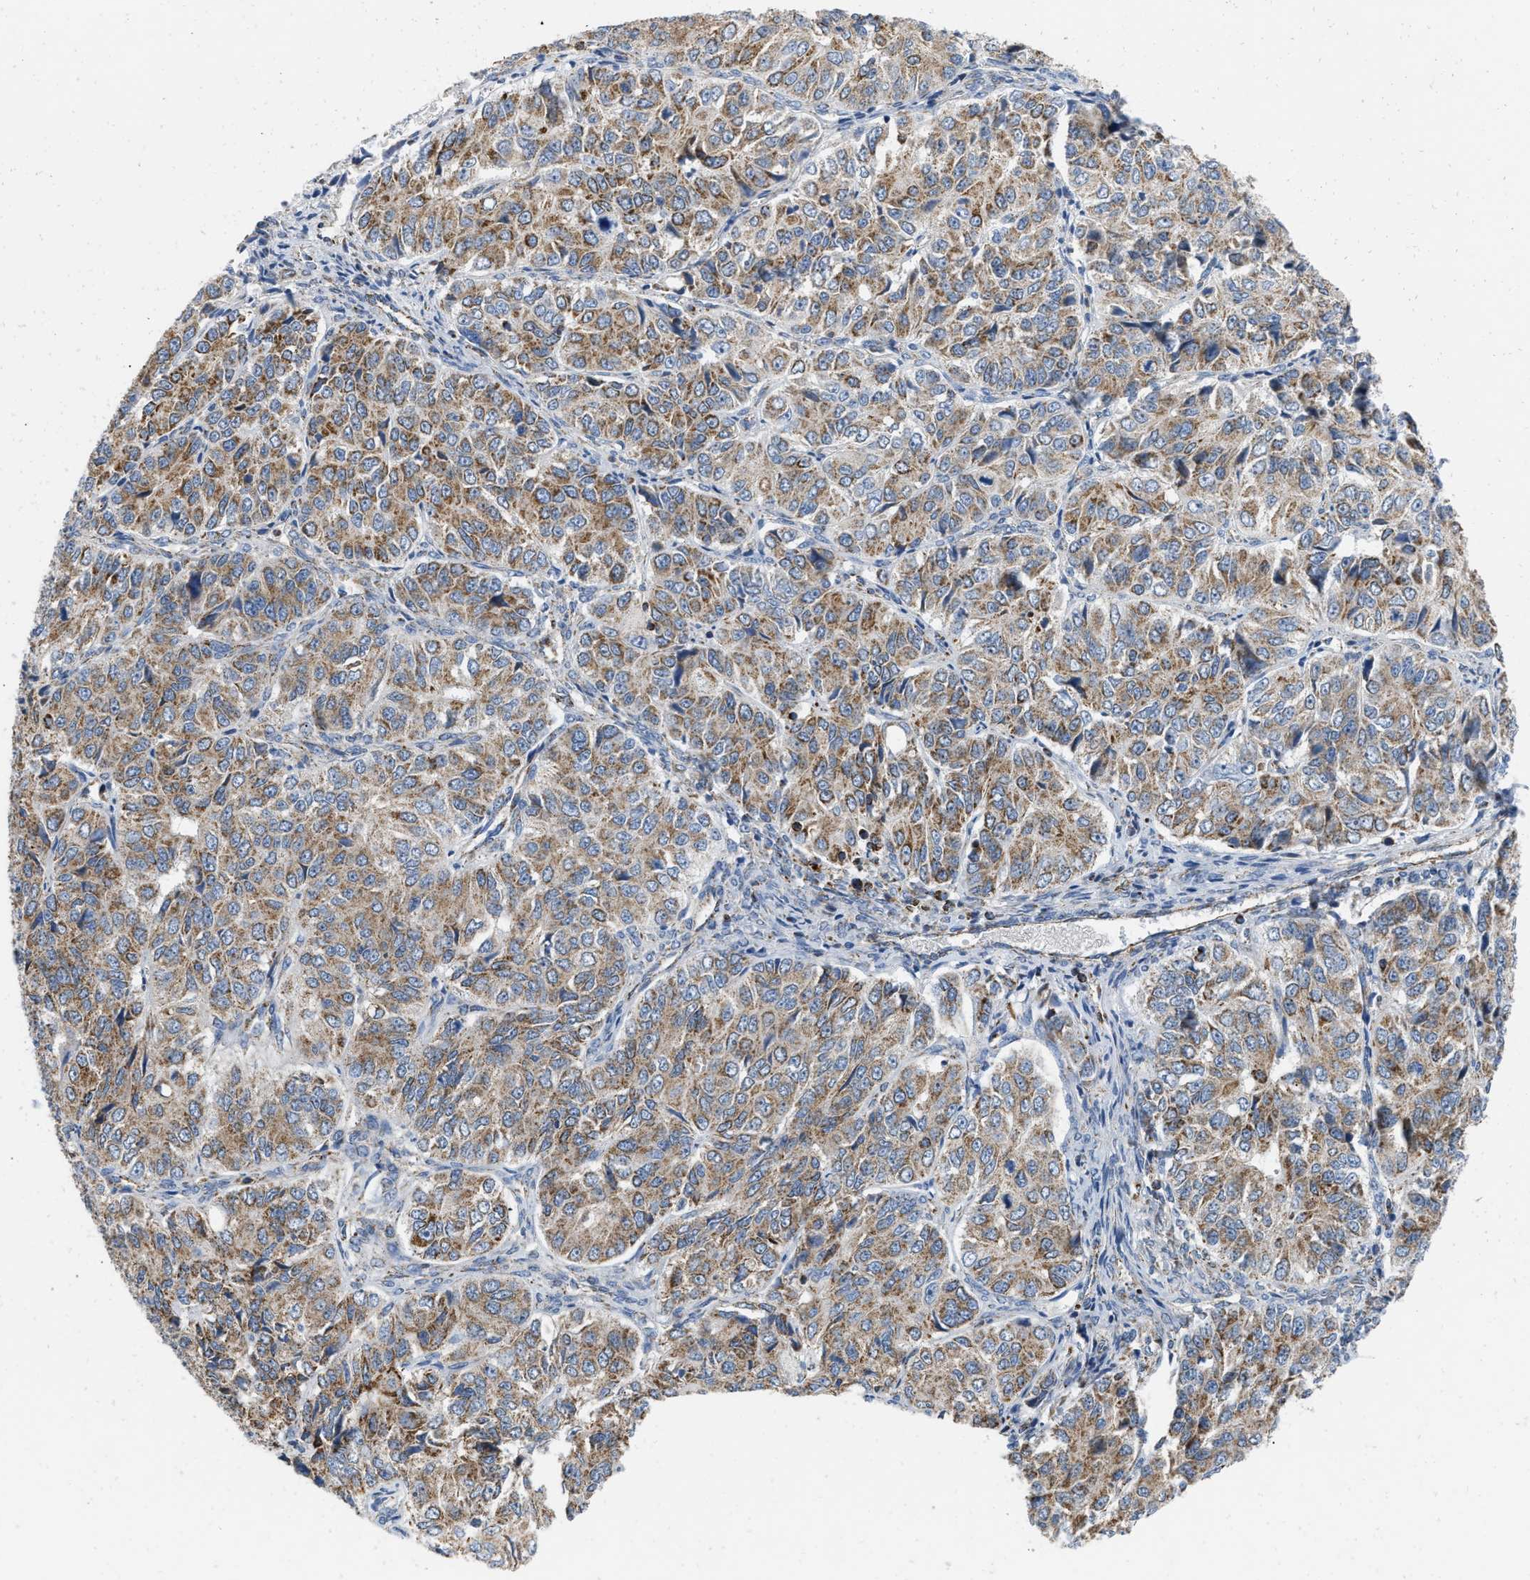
{"staining": {"intensity": "moderate", "quantity": ">75%", "location": "cytoplasmic/membranous"}, "tissue": "ovarian cancer", "cell_type": "Tumor cells", "image_type": "cancer", "snomed": [{"axis": "morphology", "description": "Carcinoma, endometroid"}, {"axis": "topography", "description": "Ovary"}], "caption": "A photomicrograph of human ovarian cancer stained for a protein reveals moderate cytoplasmic/membranous brown staining in tumor cells.", "gene": "GRB10", "patient": {"sex": "female", "age": 51}}